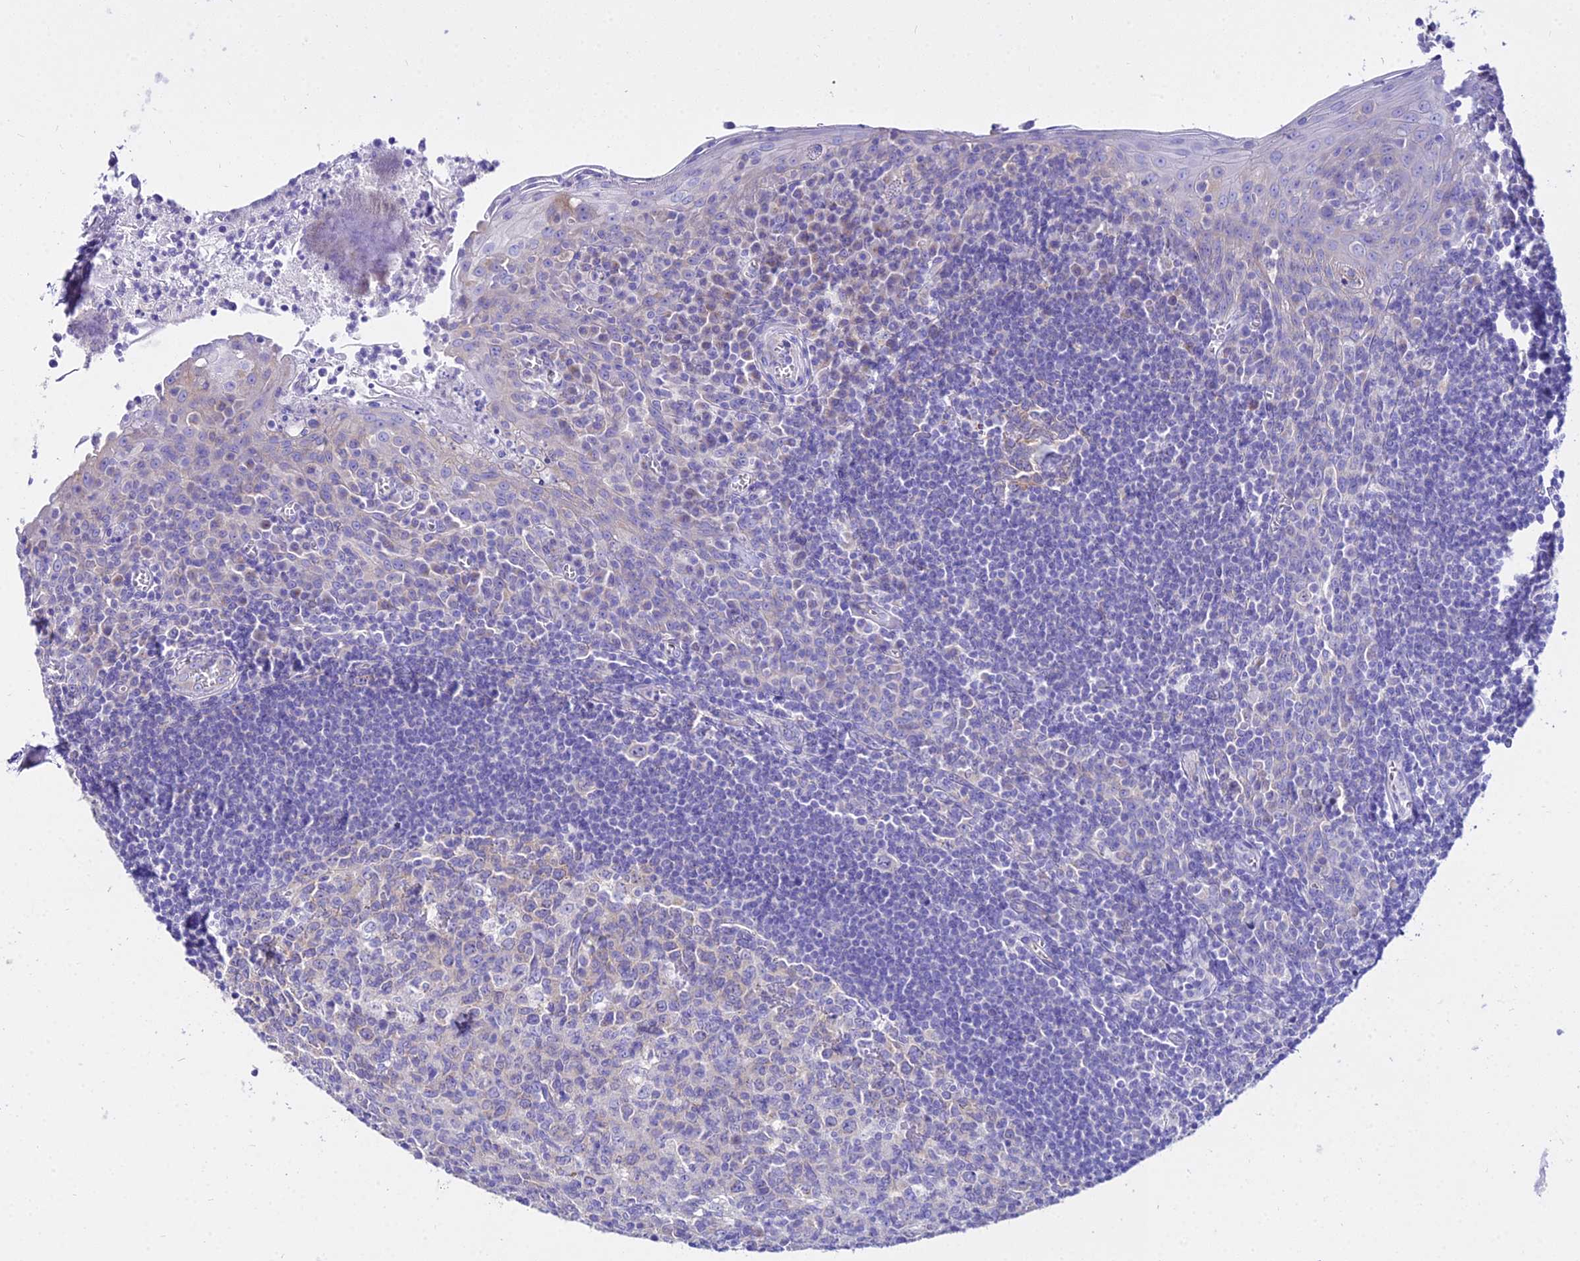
{"staining": {"intensity": "moderate", "quantity": "25%-75%", "location": "cytoplasmic/membranous"}, "tissue": "tonsil", "cell_type": "Germinal center cells", "image_type": "normal", "snomed": [{"axis": "morphology", "description": "Normal tissue, NOS"}, {"axis": "topography", "description": "Tonsil"}], "caption": "Tonsil stained with immunohistochemistry (IHC) reveals moderate cytoplasmic/membranous expression in about 25%-75% of germinal center cells.", "gene": "TUBA1A", "patient": {"sex": "male", "age": 27}}